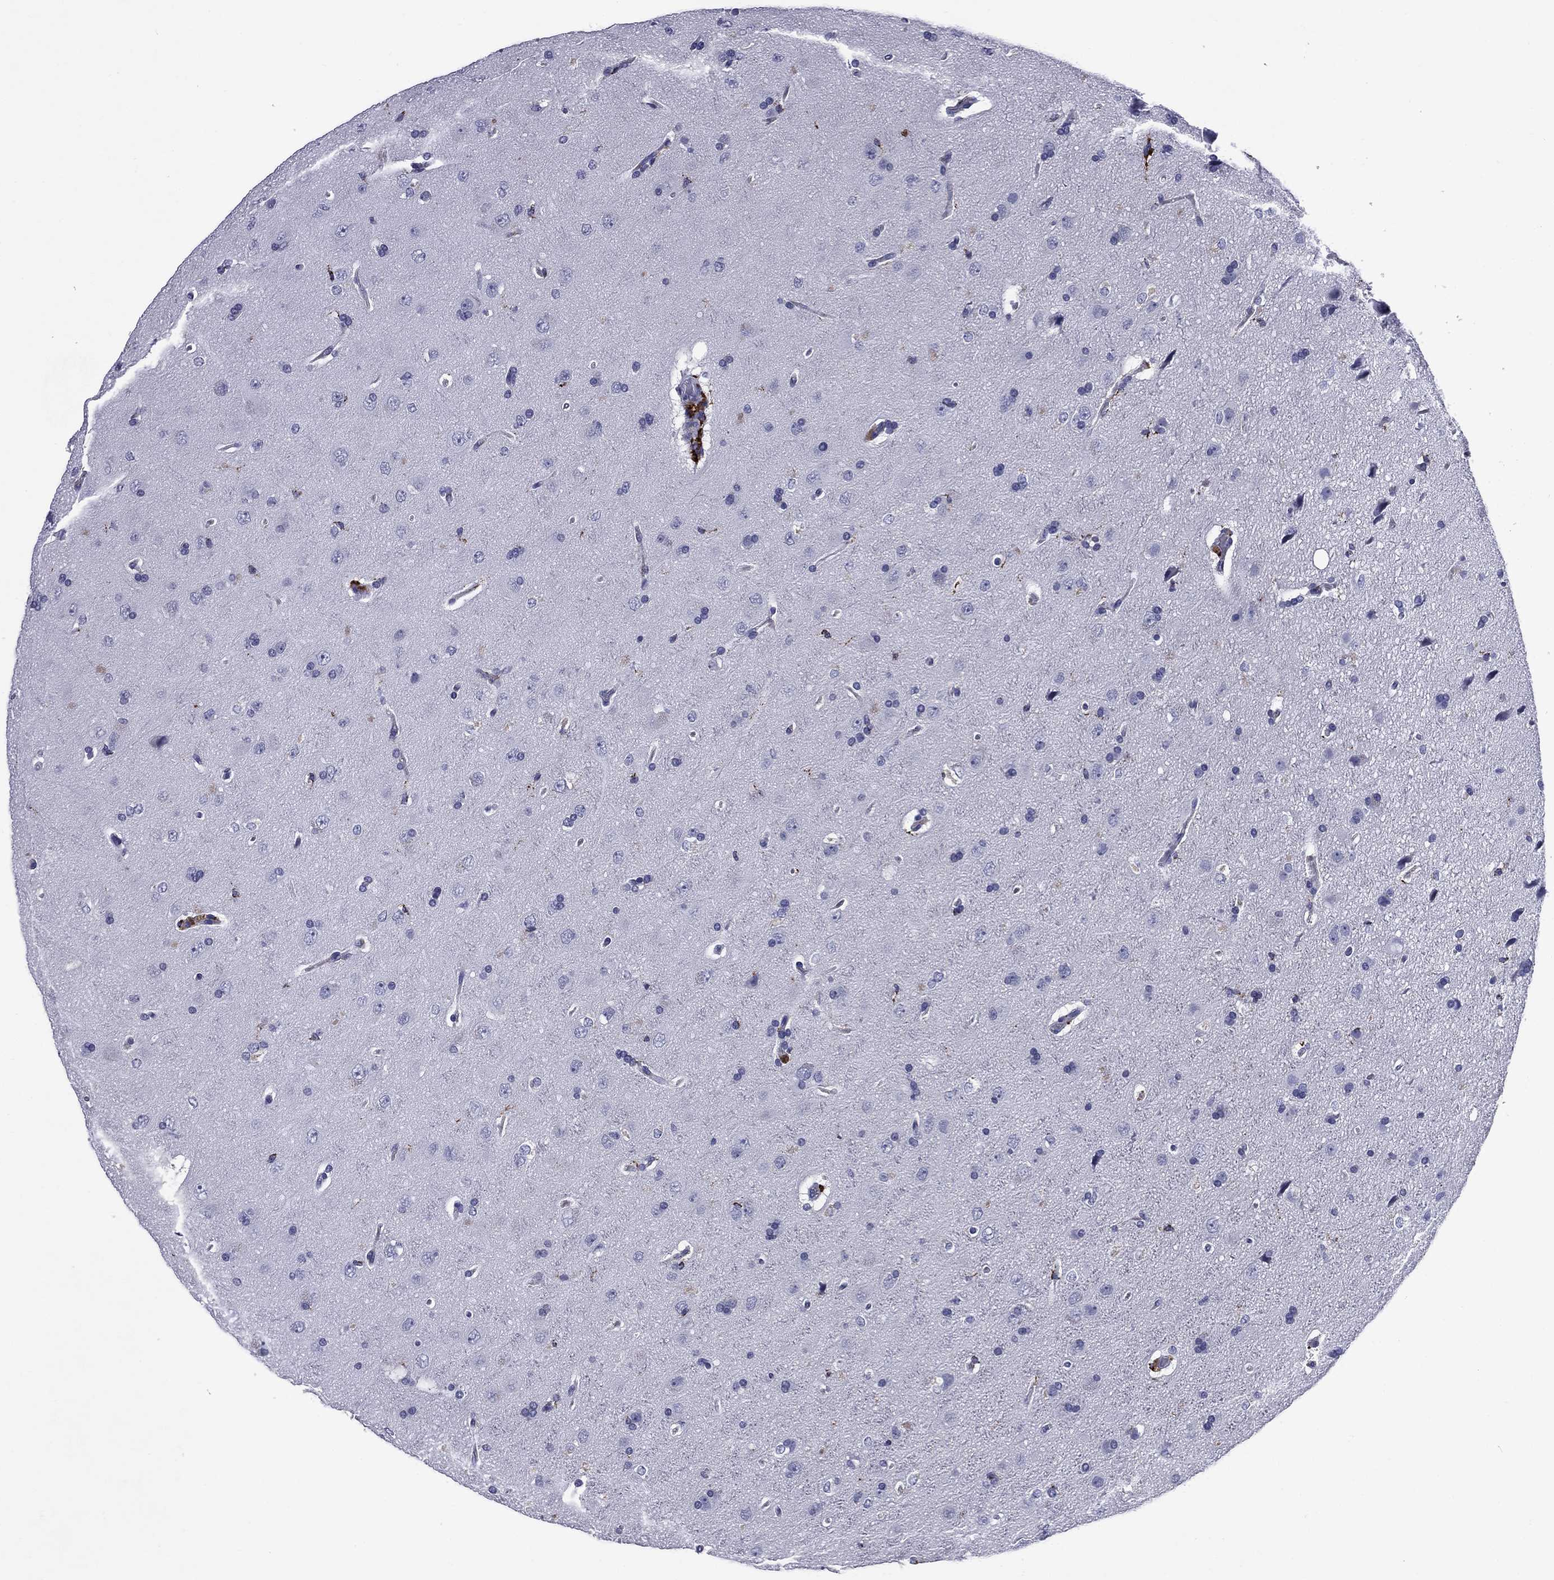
{"staining": {"intensity": "negative", "quantity": "none", "location": "none"}, "tissue": "glioma", "cell_type": "Tumor cells", "image_type": "cancer", "snomed": [{"axis": "morphology", "description": "Glioma, malignant, NOS"}, {"axis": "topography", "description": "Cerebral cortex"}], "caption": "Tumor cells show no significant staining in malignant glioma.", "gene": "MADCAM1", "patient": {"sex": "male", "age": 58}}